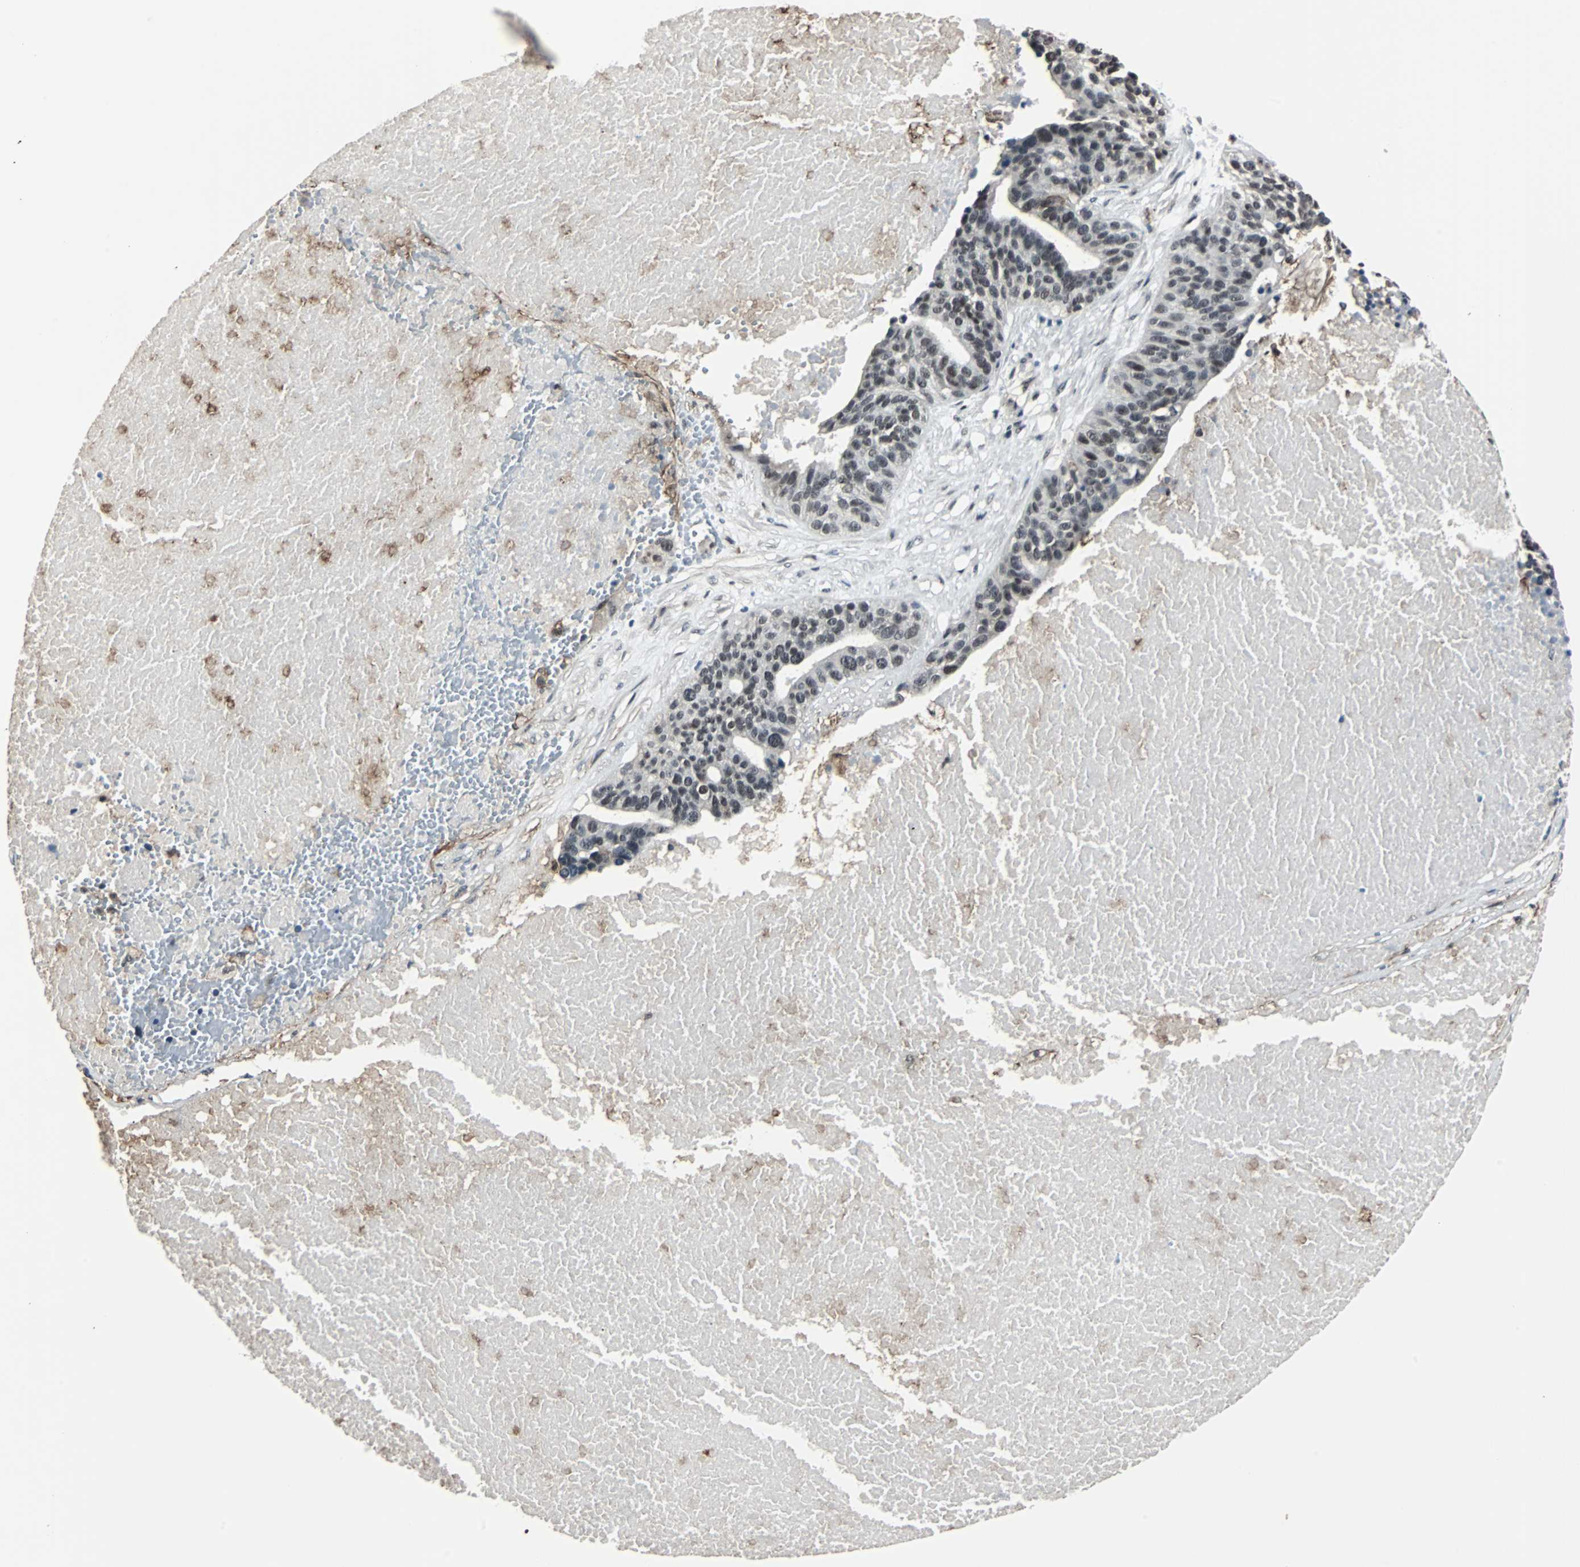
{"staining": {"intensity": "weak", "quantity": "25%-75%", "location": "nuclear"}, "tissue": "ovarian cancer", "cell_type": "Tumor cells", "image_type": "cancer", "snomed": [{"axis": "morphology", "description": "Cystadenocarcinoma, serous, NOS"}, {"axis": "topography", "description": "Ovary"}], "caption": "Human ovarian serous cystadenocarcinoma stained with a protein marker reveals weak staining in tumor cells.", "gene": "MKX", "patient": {"sex": "female", "age": 59}}